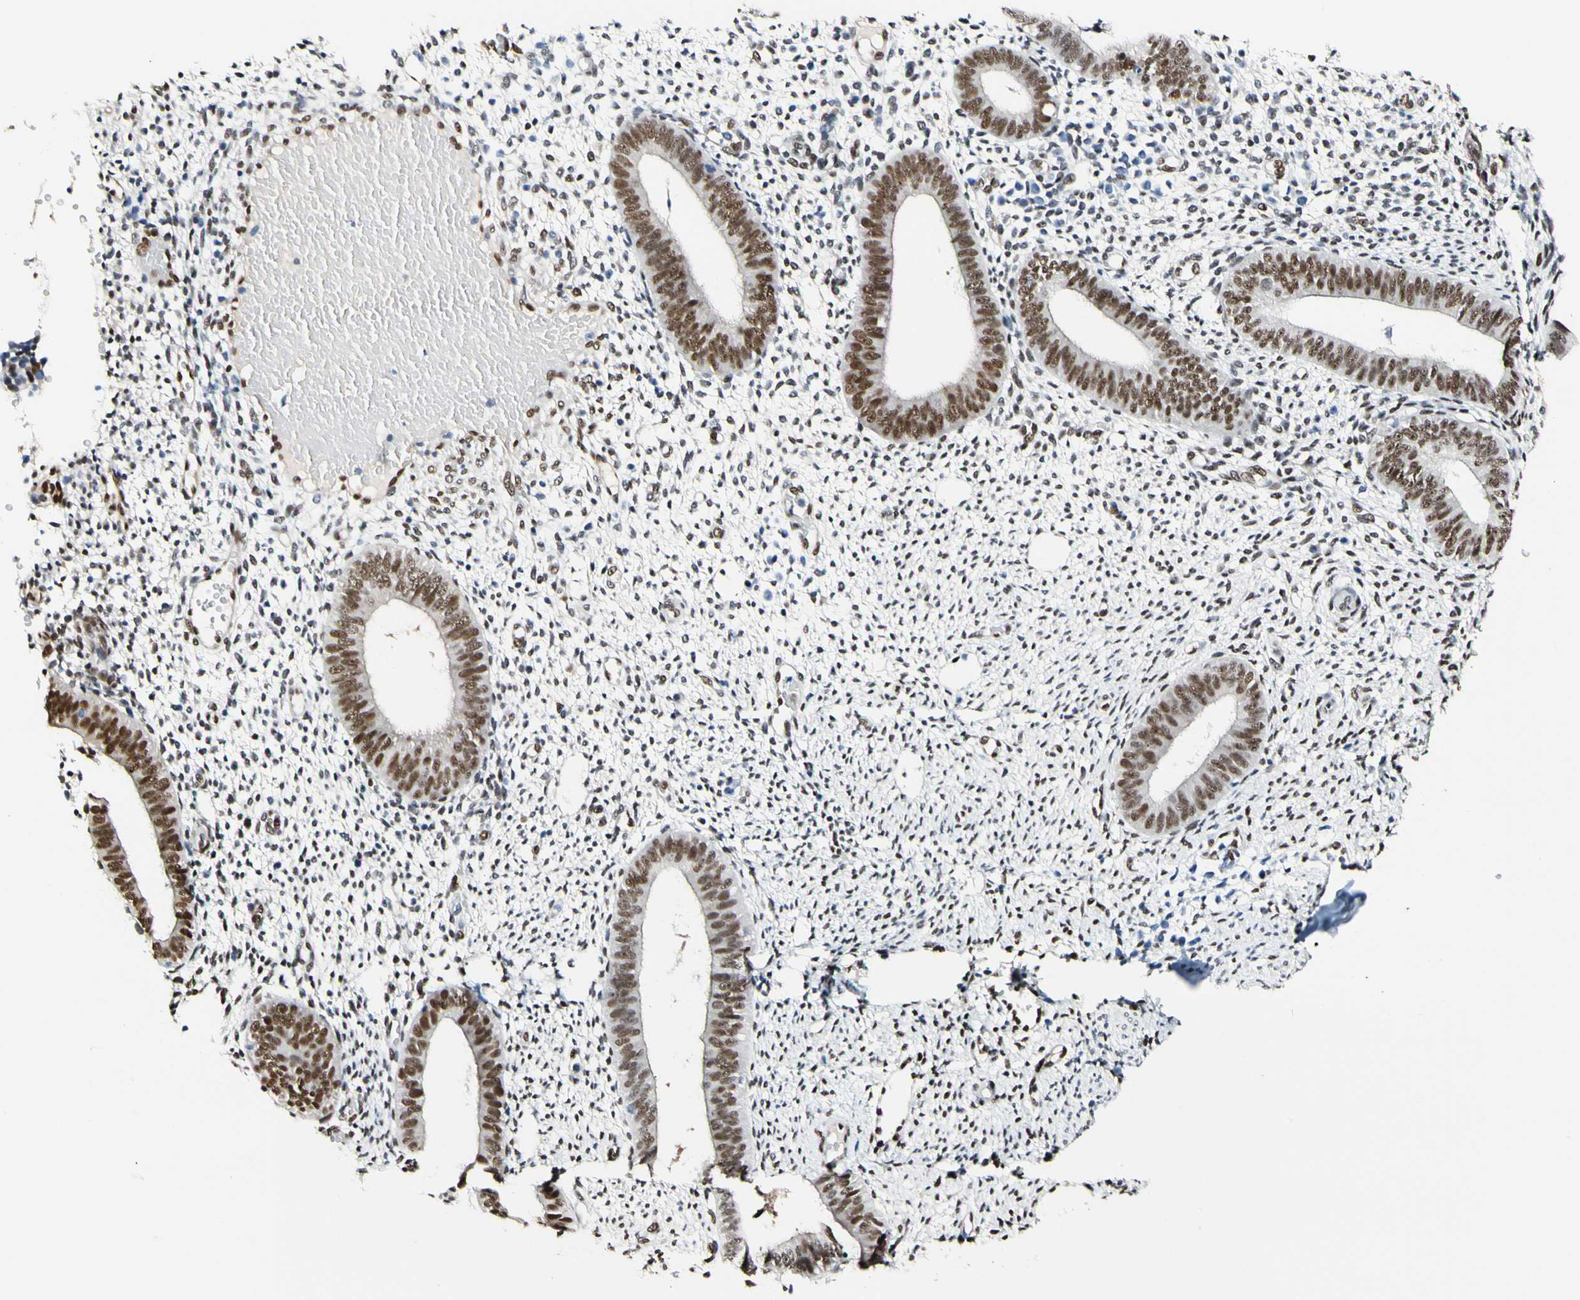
{"staining": {"intensity": "weak", "quantity": "<25%", "location": "nuclear"}, "tissue": "endometrium", "cell_type": "Cells in endometrial stroma", "image_type": "normal", "snomed": [{"axis": "morphology", "description": "Normal tissue, NOS"}, {"axis": "topography", "description": "Endometrium"}], "caption": "Cells in endometrial stroma show no significant staining in normal endometrium. (DAB (3,3'-diaminobenzidine) immunohistochemistry (IHC) visualized using brightfield microscopy, high magnification).", "gene": "NFIA", "patient": {"sex": "female", "age": 35}}